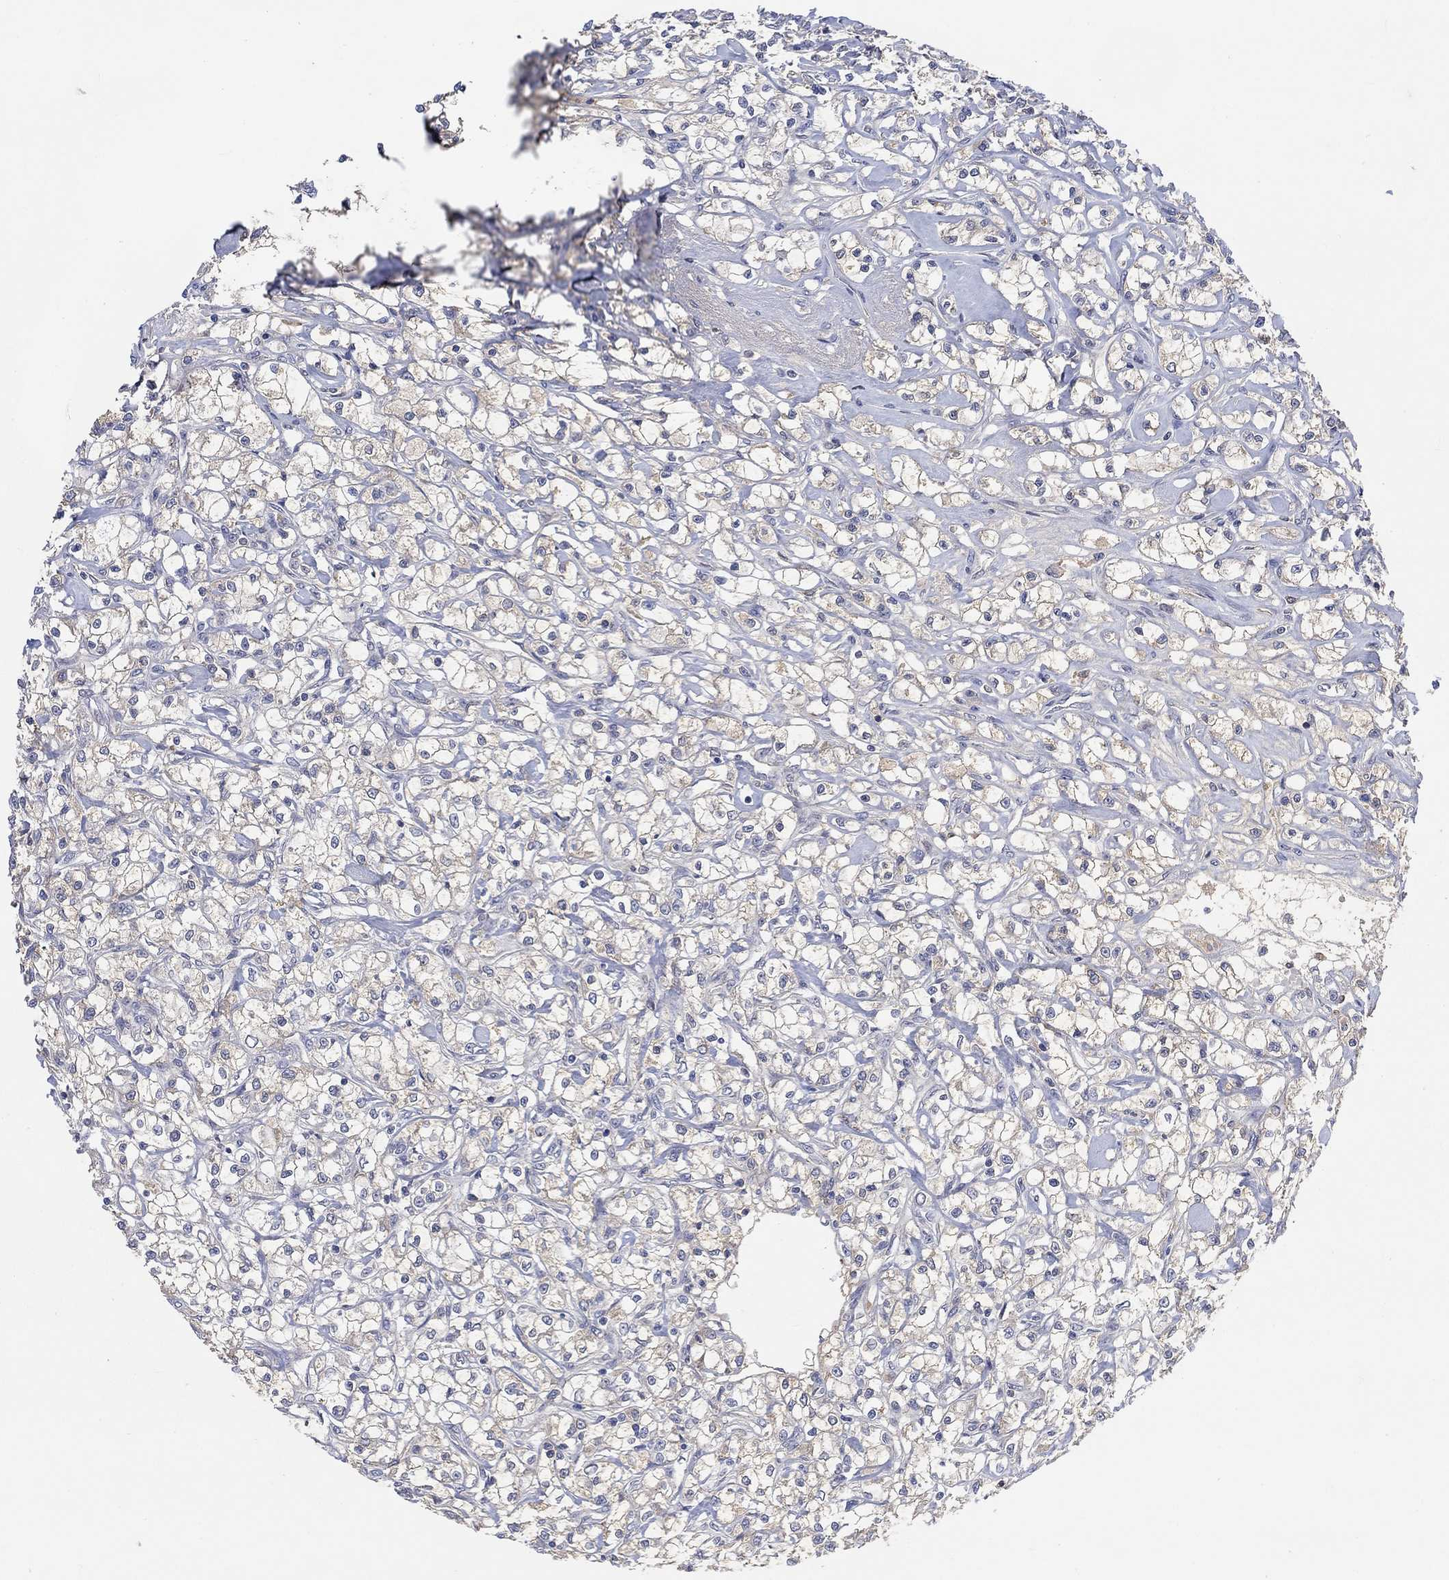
{"staining": {"intensity": "weak", "quantity": "<25%", "location": "cytoplasmic/membranous"}, "tissue": "renal cancer", "cell_type": "Tumor cells", "image_type": "cancer", "snomed": [{"axis": "morphology", "description": "Adenocarcinoma, NOS"}, {"axis": "topography", "description": "Kidney"}], "caption": "Immunohistochemistry photomicrograph of neoplastic tissue: human renal cancer (adenocarcinoma) stained with DAB reveals no significant protein expression in tumor cells. Brightfield microscopy of IHC stained with DAB (3,3'-diaminobenzidine) (brown) and hematoxylin (blue), captured at high magnification.", "gene": "MSTN", "patient": {"sex": "female", "age": 59}}